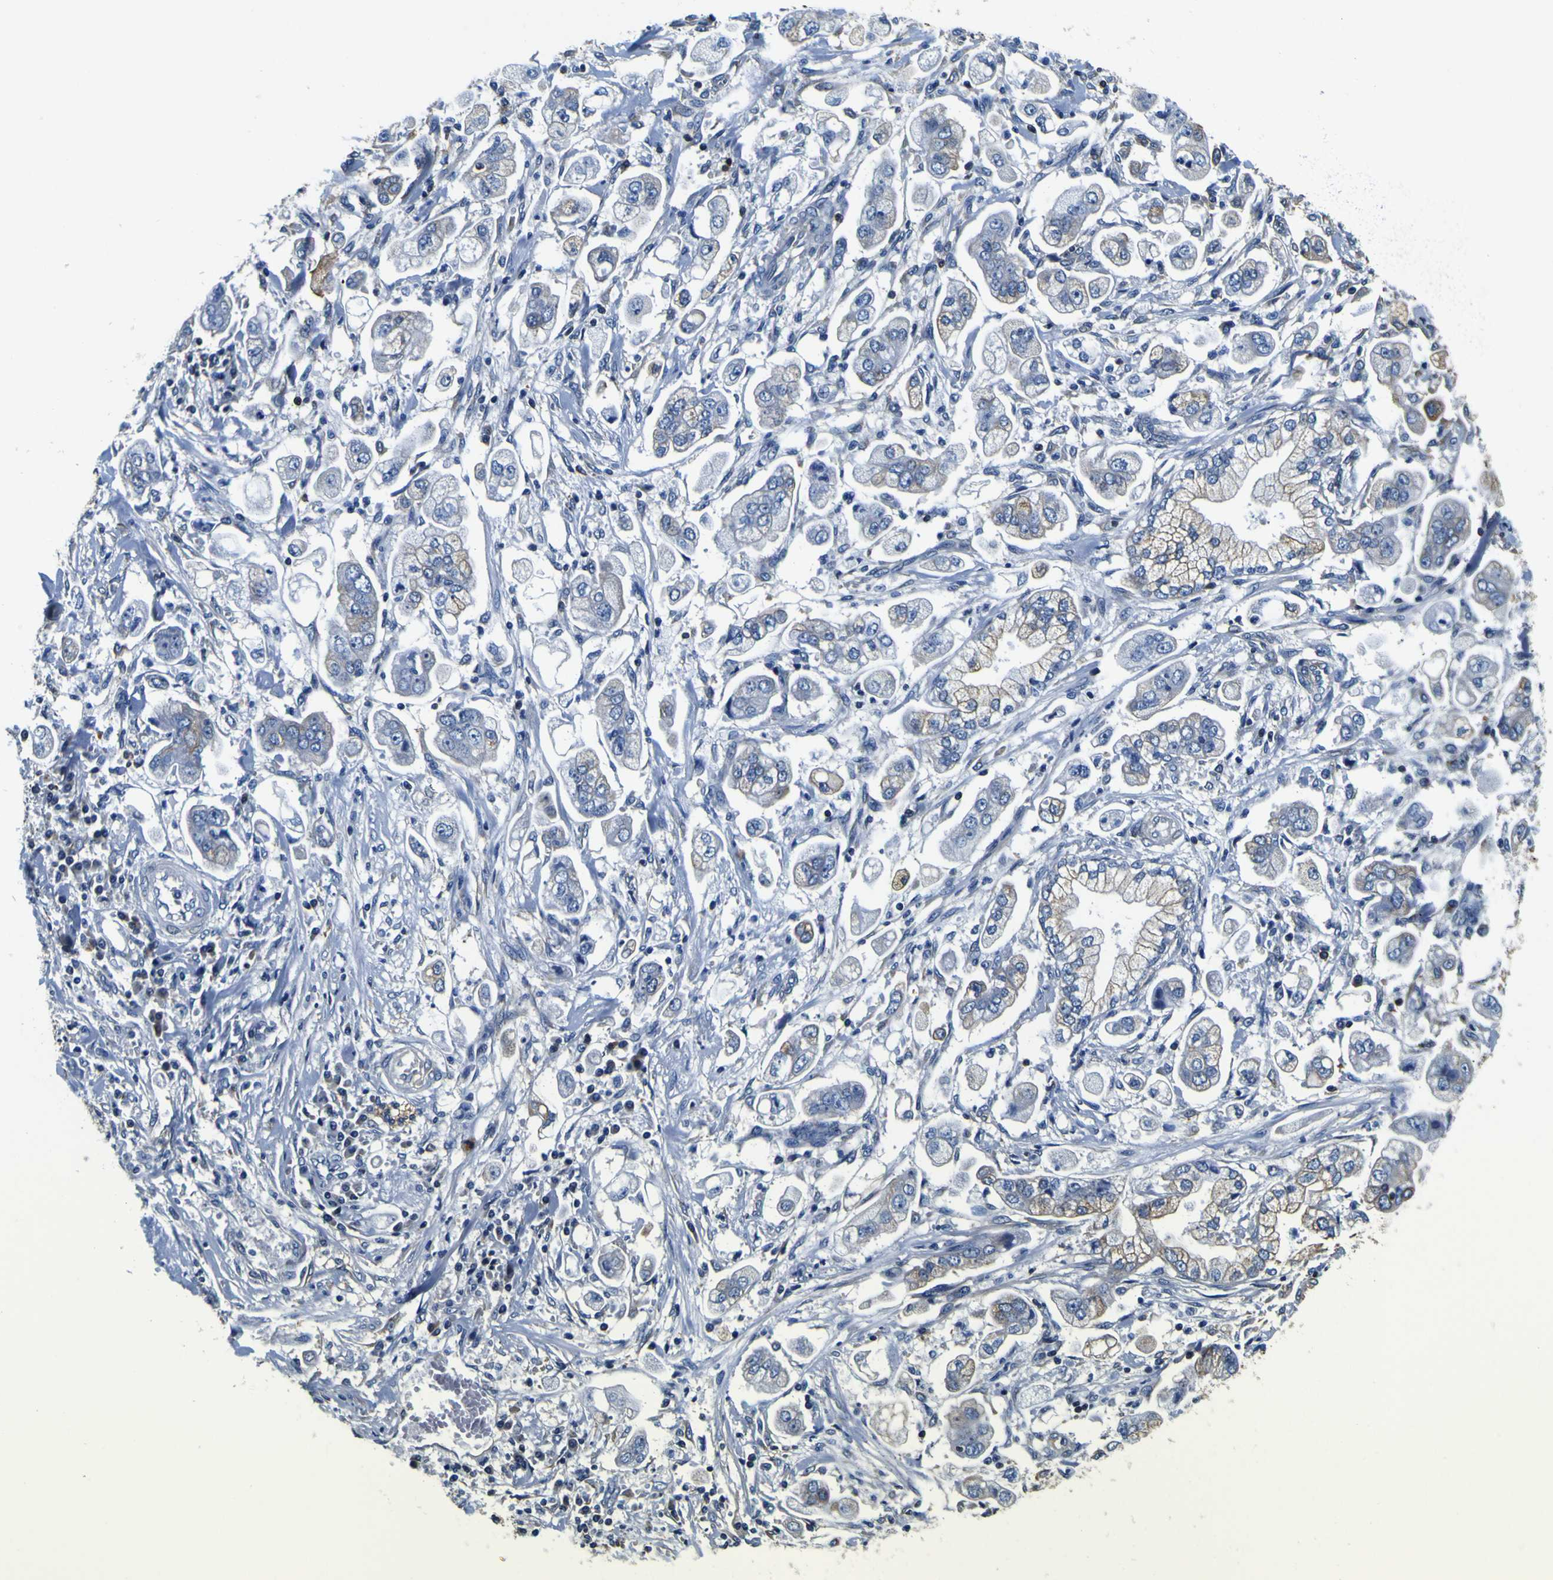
{"staining": {"intensity": "weak", "quantity": "<25%", "location": "cytoplasmic/membranous"}, "tissue": "stomach cancer", "cell_type": "Tumor cells", "image_type": "cancer", "snomed": [{"axis": "morphology", "description": "Adenocarcinoma, NOS"}, {"axis": "topography", "description": "Stomach"}], "caption": "A histopathology image of stomach cancer (adenocarcinoma) stained for a protein displays no brown staining in tumor cells. The staining was performed using DAB (3,3'-diaminobenzidine) to visualize the protein expression in brown, while the nuclei were stained in blue with hematoxylin (Magnification: 20x).", "gene": "TUBA1B", "patient": {"sex": "male", "age": 62}}